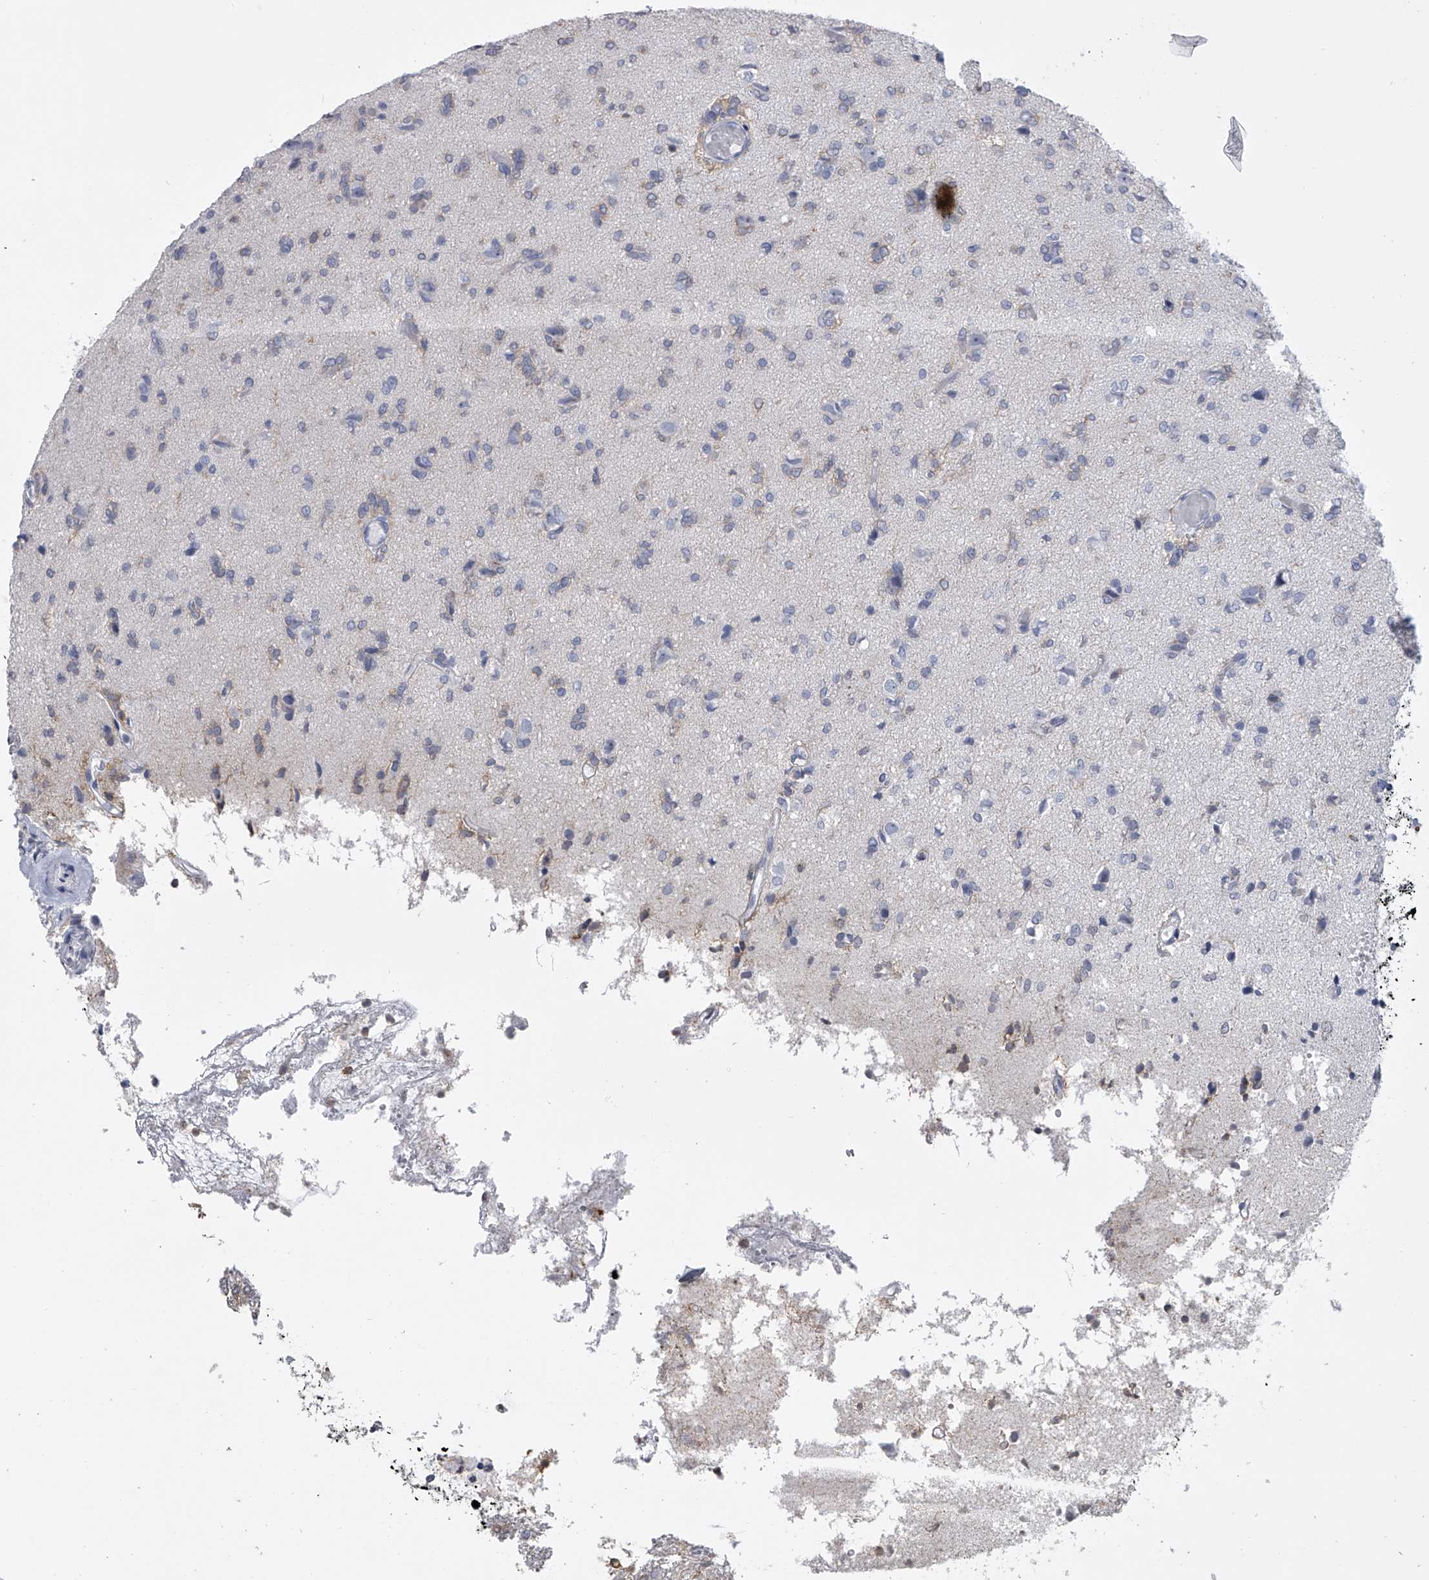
{"staining": {"intensity": "negative", "quantity": "none", "location": "none"}, "tissue": "glioma", "cell_type": "Tumor cells", "image_type": "cancer", "snomed": [{"axis": "morphology", "description": "Glioma, malignant, High grade"}, {"axis": "topography", "description": "Brain"}], "caption": "Immunohistochemistry photomicrograph of neoplastic tissue: human malignant glioma (high-grade) stained with DAB (3,3'-diaminobenzidine) reveals no significant protein staining in tumor cells. (DAB immunohistochemistry (IHC) with hematoxylin counter stain).", "gene": "TASP1", "patient": {"sex": "female", "age": 59}}